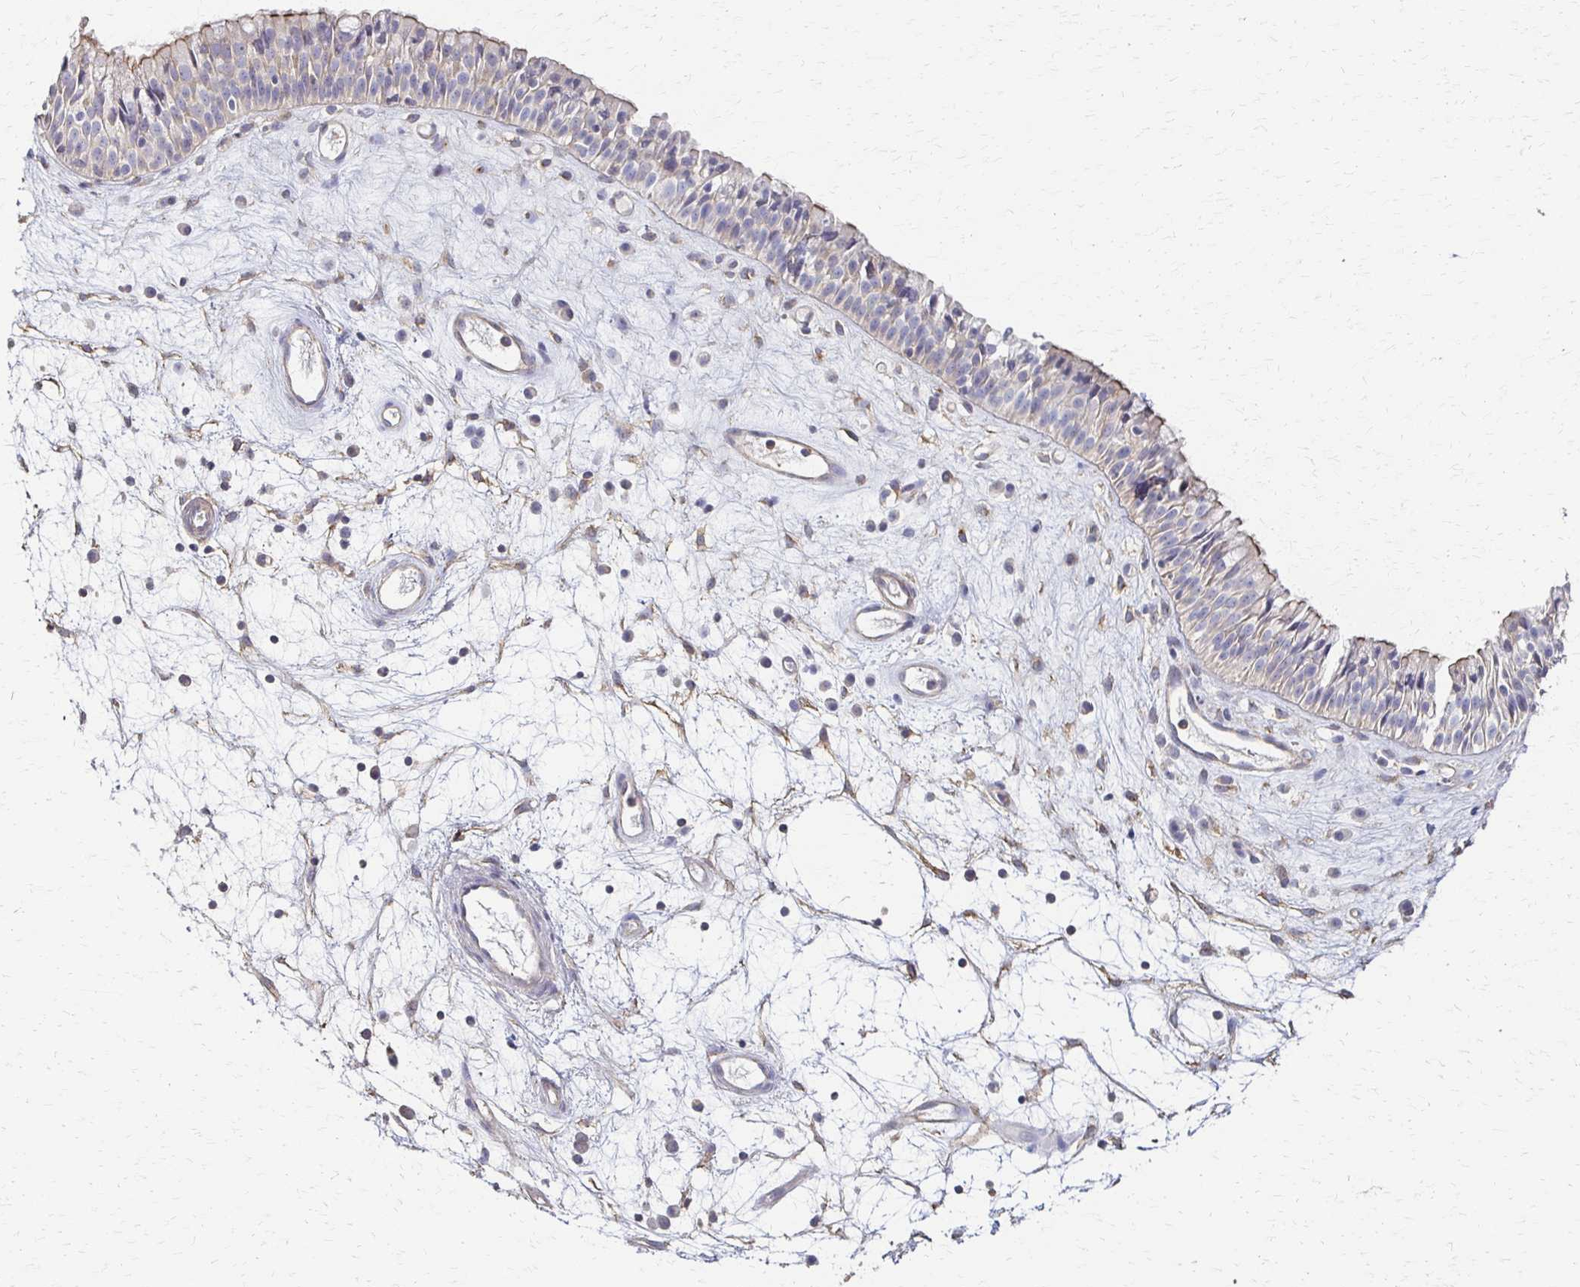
{"staining": {"intensity": "weak", "quantity": "<25%", "location": "cytoplasmic/membranous"}, "tissue": "nasopharynx", "cell_type": "Respiratory epithelial cells", "image_type": "normal", "snomed": [{"axis": "morphology", "description": "Normal tissue, NOS"}, {"axis": "topography", "description": "Nasopharynx"}], "caption": "DAB (3,3'-diaminobenzidine) immunohistochemical staining of benign nasopharynx exhibits no significant positivity in respiratory epithelial cells.", "gene": "C1QTNF7", "patient": {"sex": "male", "age": 69}}